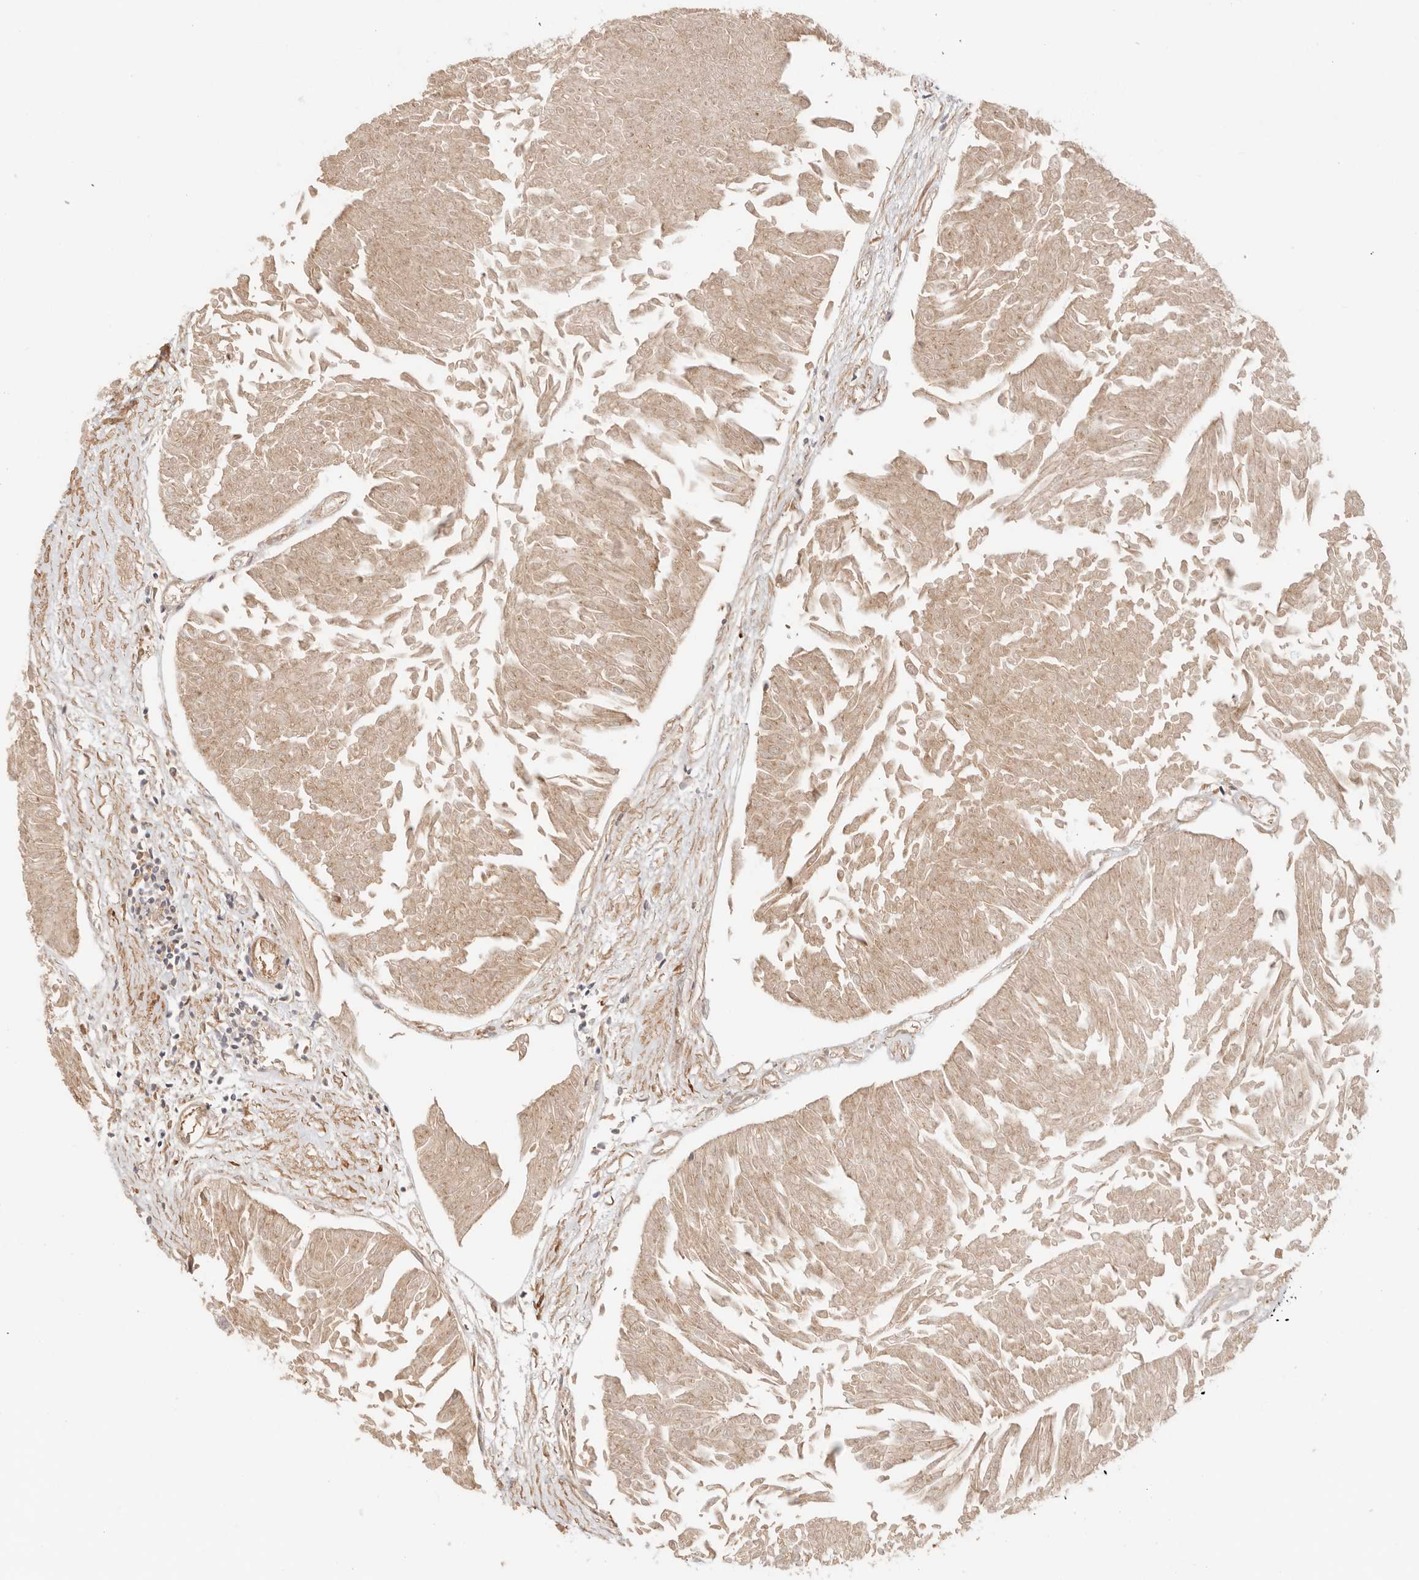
{"staining": {"intensity": "moderate", "quantity": ">75%", "location": "cytoplasmic/membranous"}, "tissue": "urothelial cancer", "cell_type": "Tumor cells", "image_type": "cancer", "snomed": [{"axis": "morphology", "description": "Urothelial carcinoma, Low grade"}, {"axis": "topography", "description": "Urinary bladder"}], "caption": "An immunohistochemistry micrograph of neoplastic tissue is shown. Protein staining in brown shows moderate cytoplasmic/membranous positivity in low-grade urothelial carcinoma within tumor cells. (DAB (3,3'-diaminobenzidine) = brown stain, brightfield microscopy at high magnification).", "gene": "IL1R2", "patient": {"sex": "male", "age": 67}}